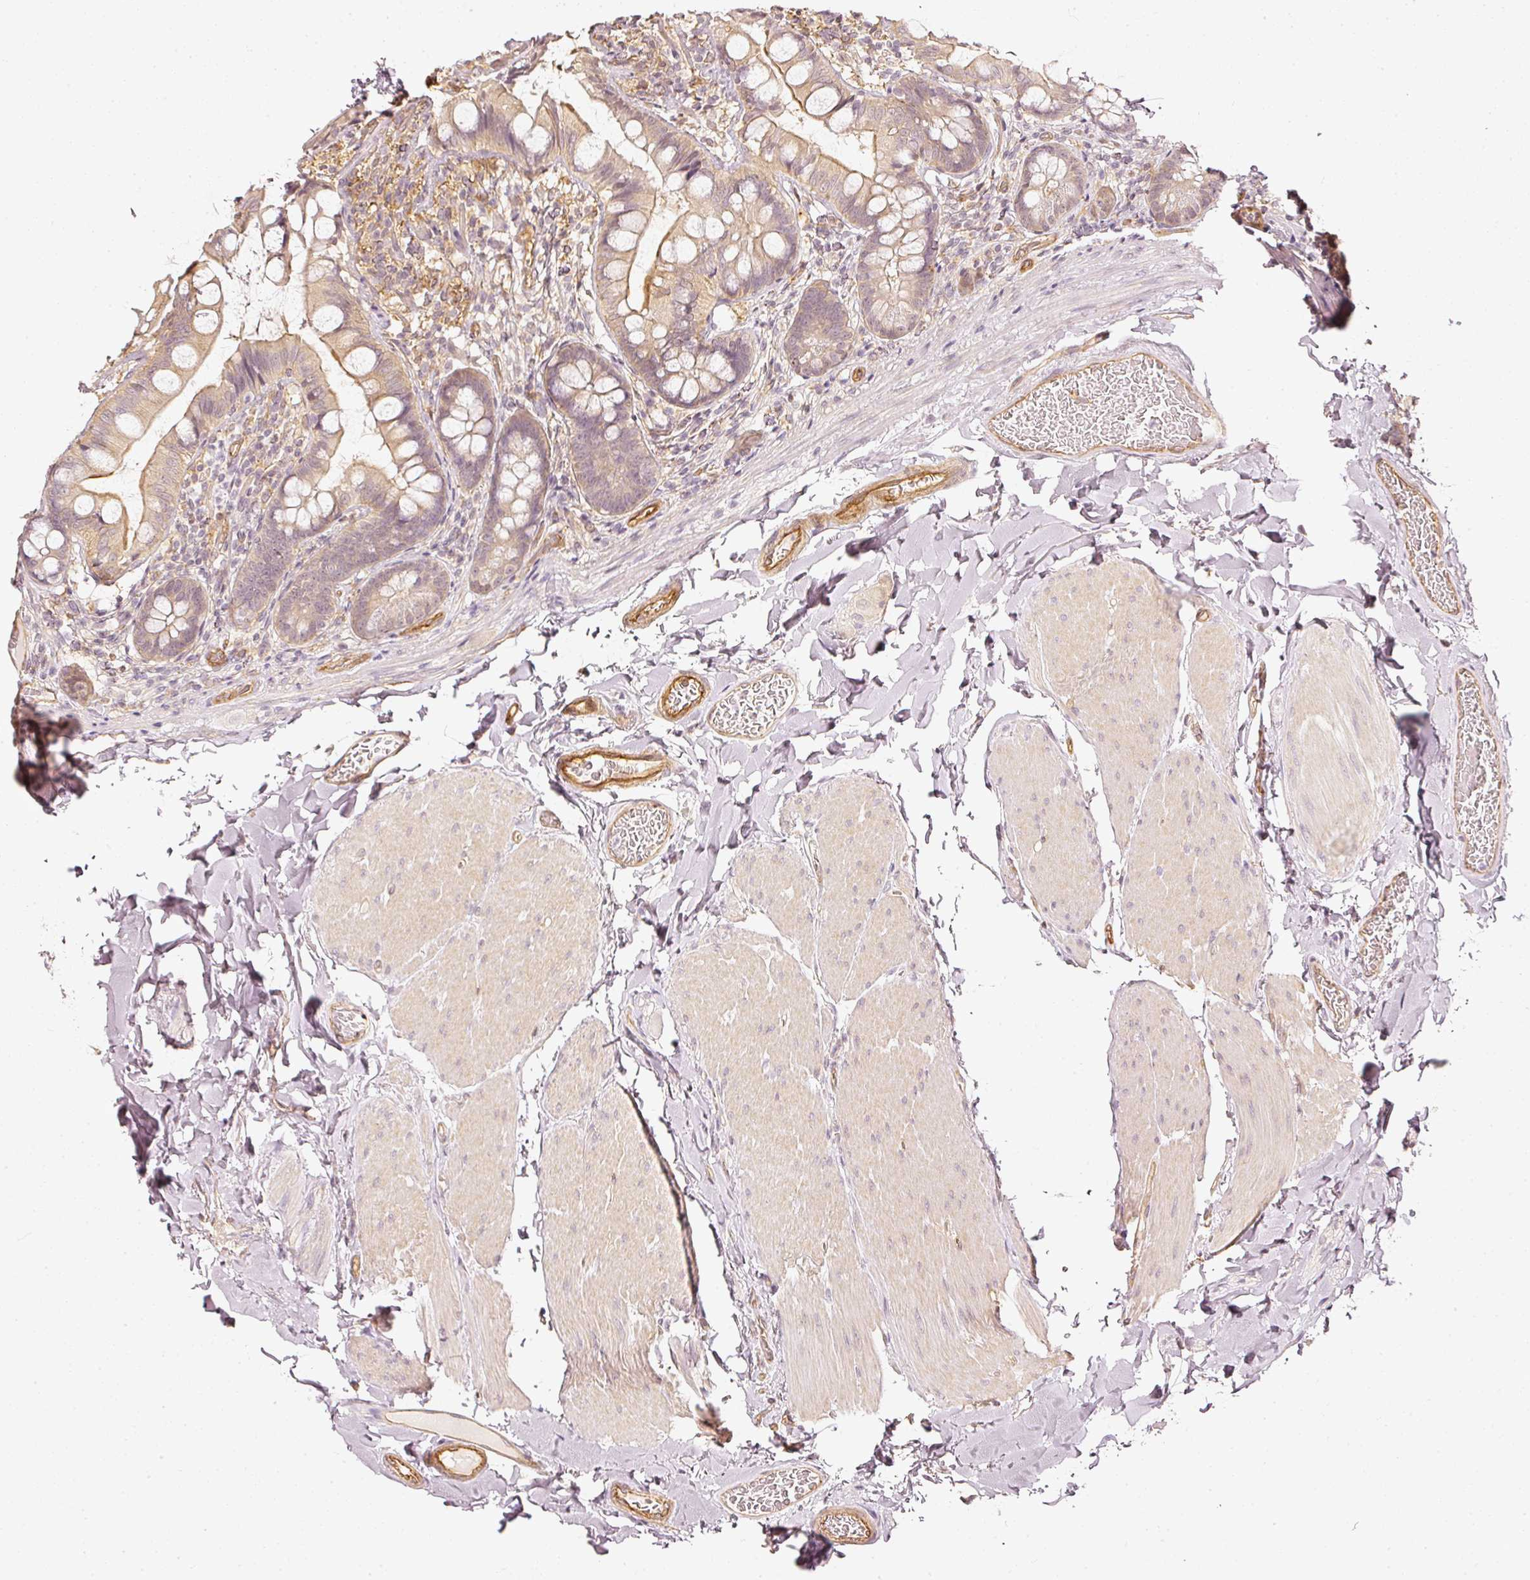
{"staining": {"intensity": "moderate", "quantity": "25%-75%", "location": "cytoplasmic/membranous"}, "tissue": "small intestine", "cell_type": "Glandular cells", "image_type": "normal", "snomed": [{"axis": "morphology", "description": "Normal tissue, NOS"}, {"axis": "topography", "description": "Small intestine"}], "caption": "DAB immunohistochemical staining of normal human small intestine exhibits moderate cytoplasmic/membranous protein staining in approximately 25%-75% of glandular cells.", "gene": "DRD2", "patient": {"sex": "male", "age": 70}}